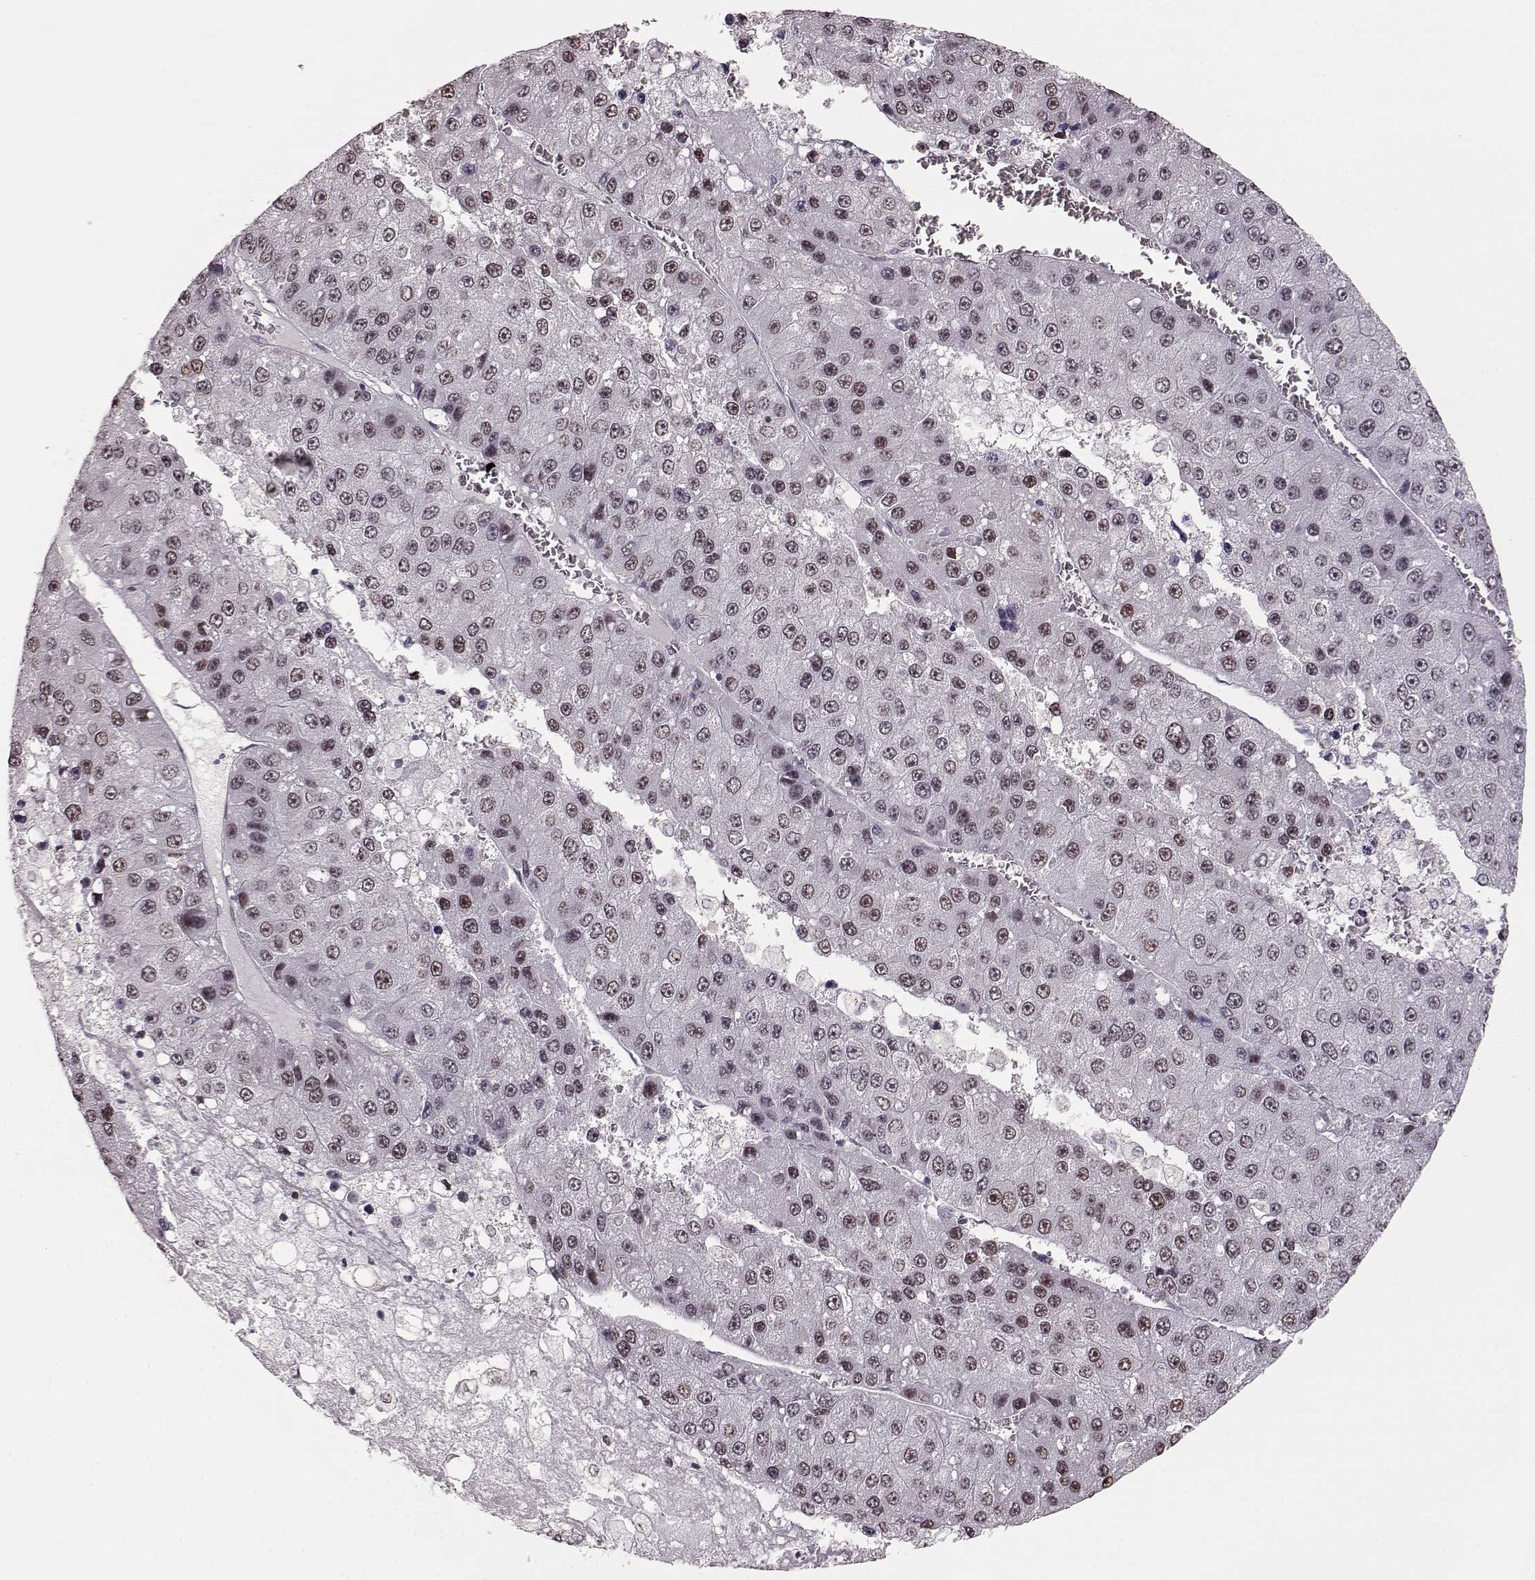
{"staining": {"intensity": "moderate", "quantity": "<25%", "location": "nuclear"}, "tissue": "liver cancer", "cell_type": "Tumor cells", "image_type": "cancer", "snomed": [{"axis": "morphology", "description": "Carcinoma, Hepatocellular, NOS"}, {"axis": "topography", "description": "Liver"}], "caption": "Brown immunohistochemical staining in hepatocellular carcinoma (liver) reveals moderate nuclear expression in approximately <25% of tumor cells.", "gene": "KLF6", "patient": {"sex": "female", "age": 73}}